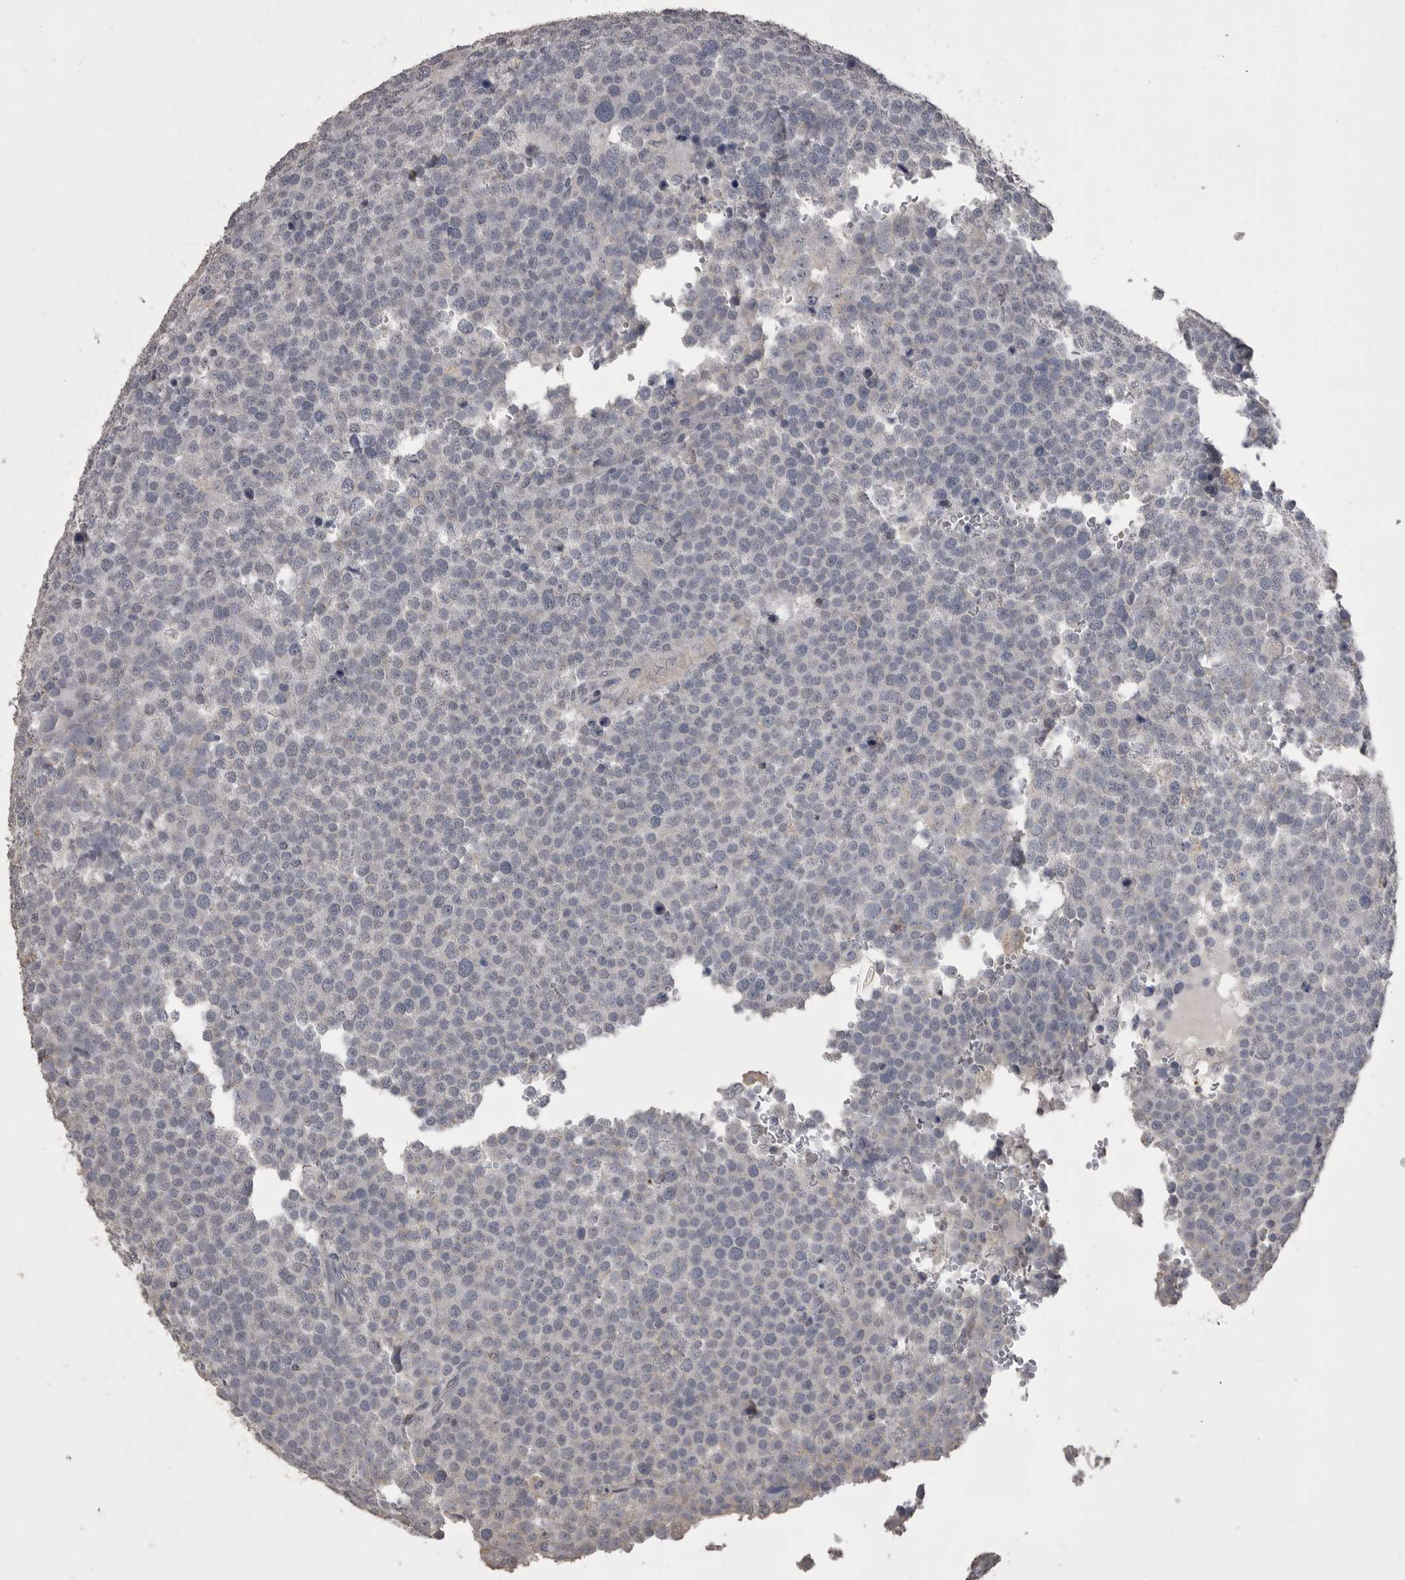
{"staining": {"intensity": "negative", "quantity": "none", "location": "none"}, "tissue": "testis cancer", "cell_type": "Tumor cells", "image_type": "cancer", "snomed": [{"axis": "morphology", "description": "Seminoma, NOS"}, {"axis": "topography", "description": "Testis"}], "caption": "This is an immunohistochemistry photomicrograph of human testis seminoma. There is no positivity in tumor cells.", "gene": "MMP7", "patient": {"sex": "male", "age": 71}}